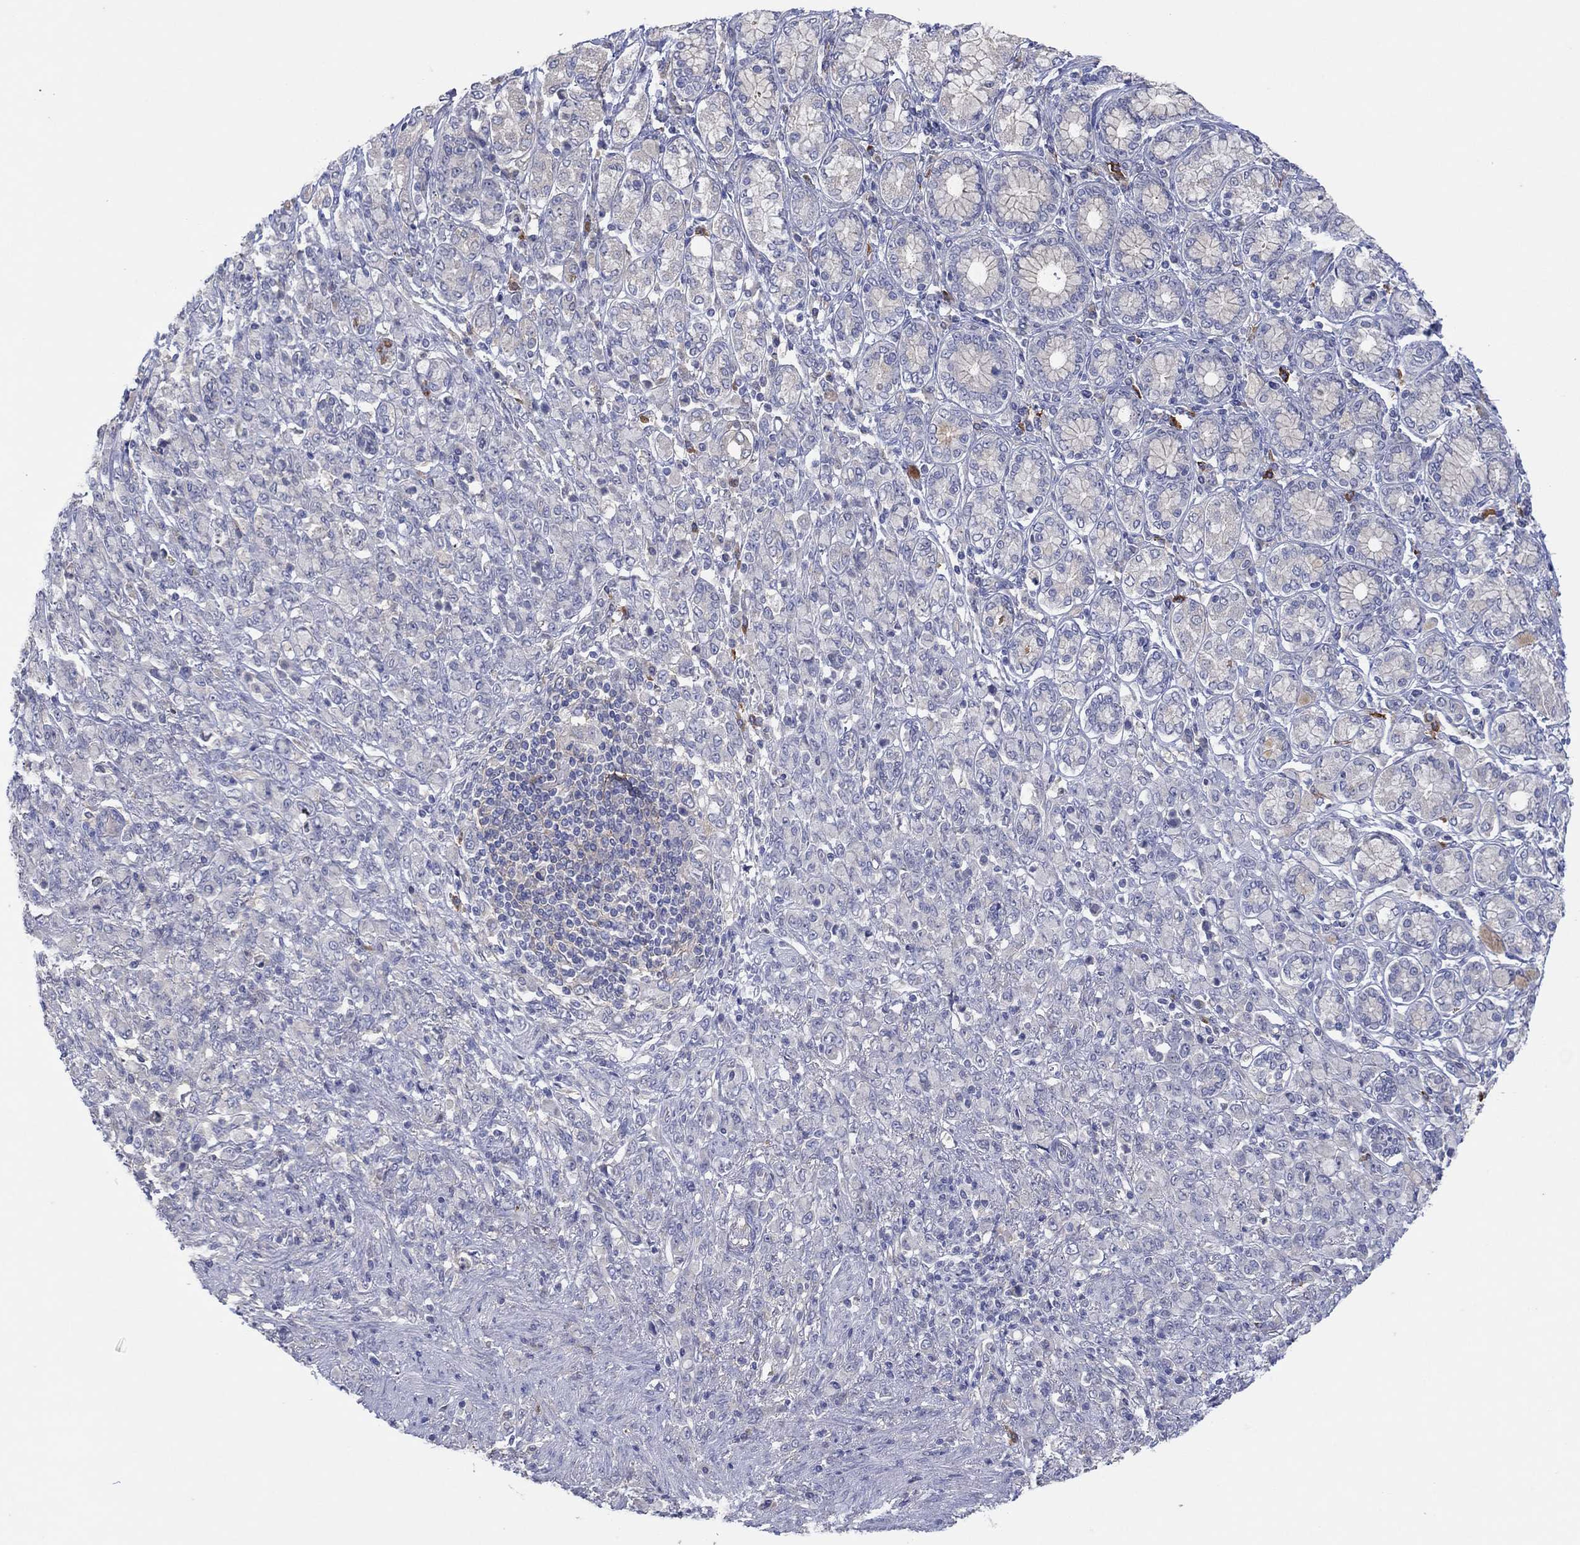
{"staining": {"intensity": "negative", "quantity": "none", "location": "none"}, "tissue": "stomach cancer", "cell_type": "Tumor cells", "image_type": "cancer", "snomed": [{"axis": "morphology", "description": "Normal tissue, NOS"}, {"axis": "morphology", "description": "Adenocarcinoma, NOS"}, {"axis": "topography", "description": "Stomach"}], "caption": "Immunohistochemical staining of human stomach adenocarcinoma exhibits no significant expression in tumor cells. The staining was performed using DAB (3,3'-diaminobenzidine) to visualize the protein expression in brown, while the nuclei were stained in blue with hematoxylin (Magnification: 20x).", "gene": "PLCL2", "patient": {"sex": "female", "age": 79}}